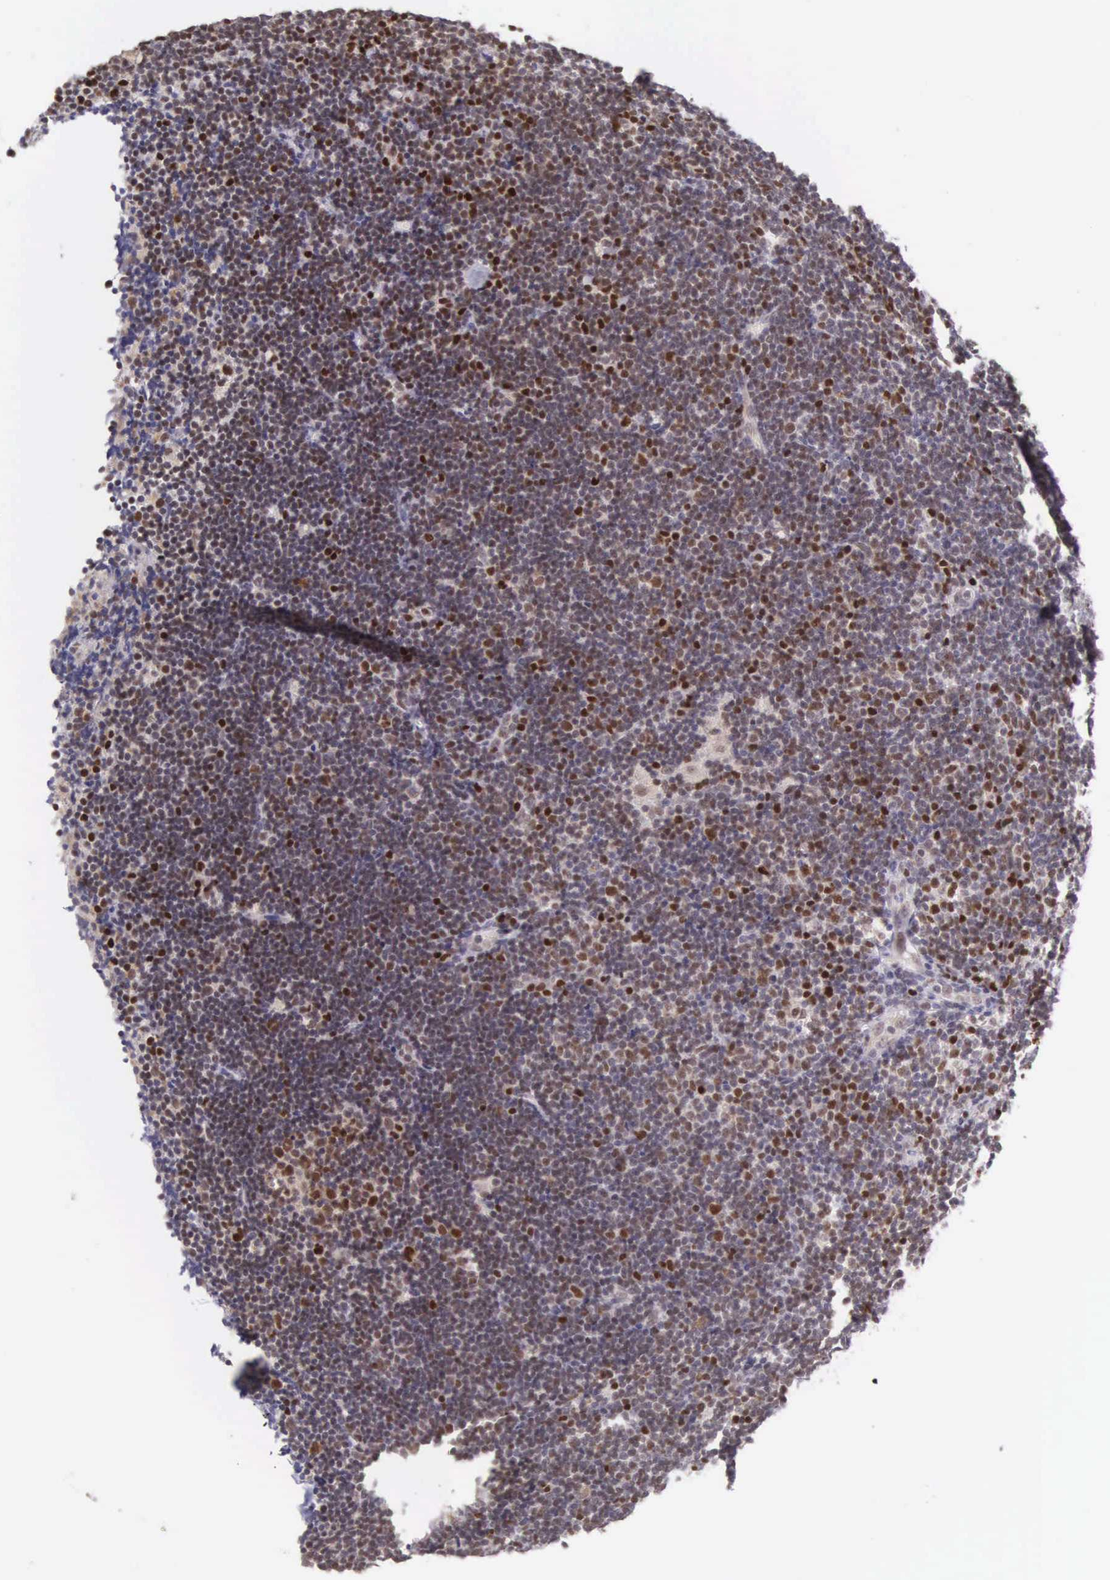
{"staining": {"intensity": "strong", "quantity": "25%-75%", "location": "nuclear"}, "tissue": "lymphoma", "cell_type": "Tumor cells", "image_type": "cancer", "snomed": [{"axis": "morphology", "description": "Malignant lymphoma, non-Hodgkin's type, Low grade"}, {"axis": "topography", "description": "Lymph node"}], "caption": "This is a micrograph of immunohistochemistry (IHC) staining of lymphoma, which shows strong expression in the nuclear of tumor cells.", "gene": "CCDC117", "patient": {"sex": "female", "age": 51}}